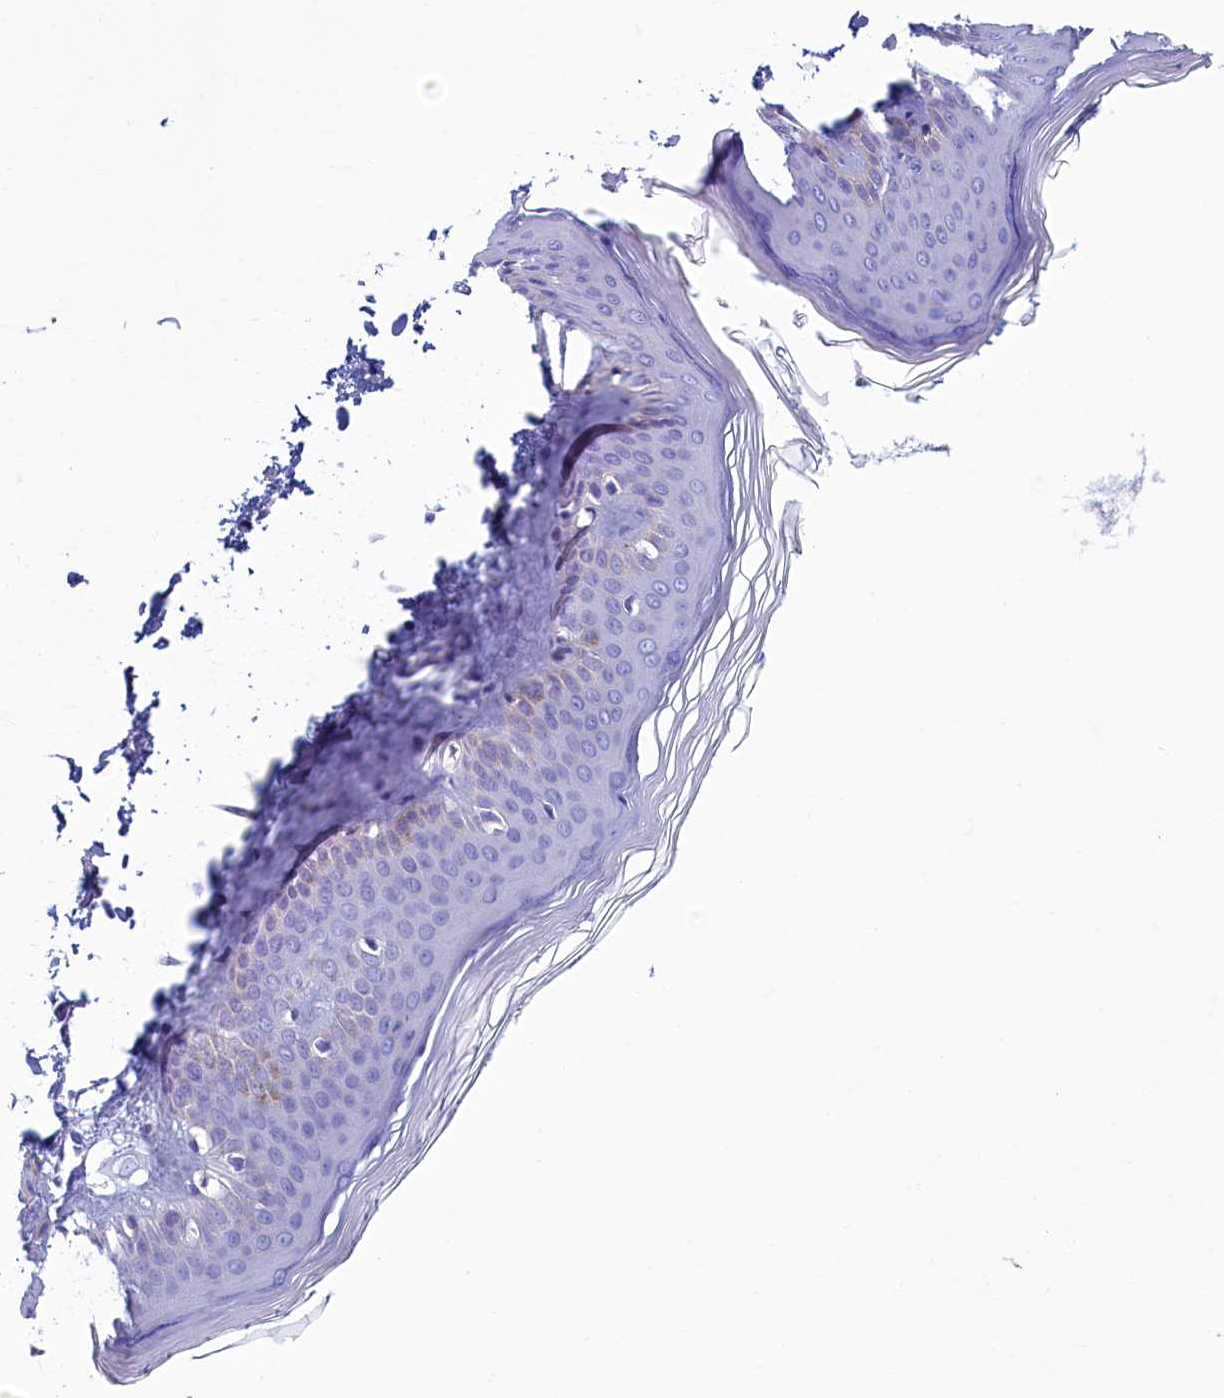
{"staining": {"intensity": "negative", "quantity": "none", "location": "none"}, "tissue": "skin", "cell_type": "Fibroblasts", "image_type": "normal", "snomed": [{"axis": "morphology", "description": "Normal tissue, NOS"}, {"axis": "topography", "description": "Skin"}], "caption": "High magnification brightfield microscopy of benign skin stained with DAB (brown) and counterstained with hematoxylin (blue): fibroblasts show no significant staining.", "gene": "SKA3", "patient": {"sex": "female", "age": 27}}